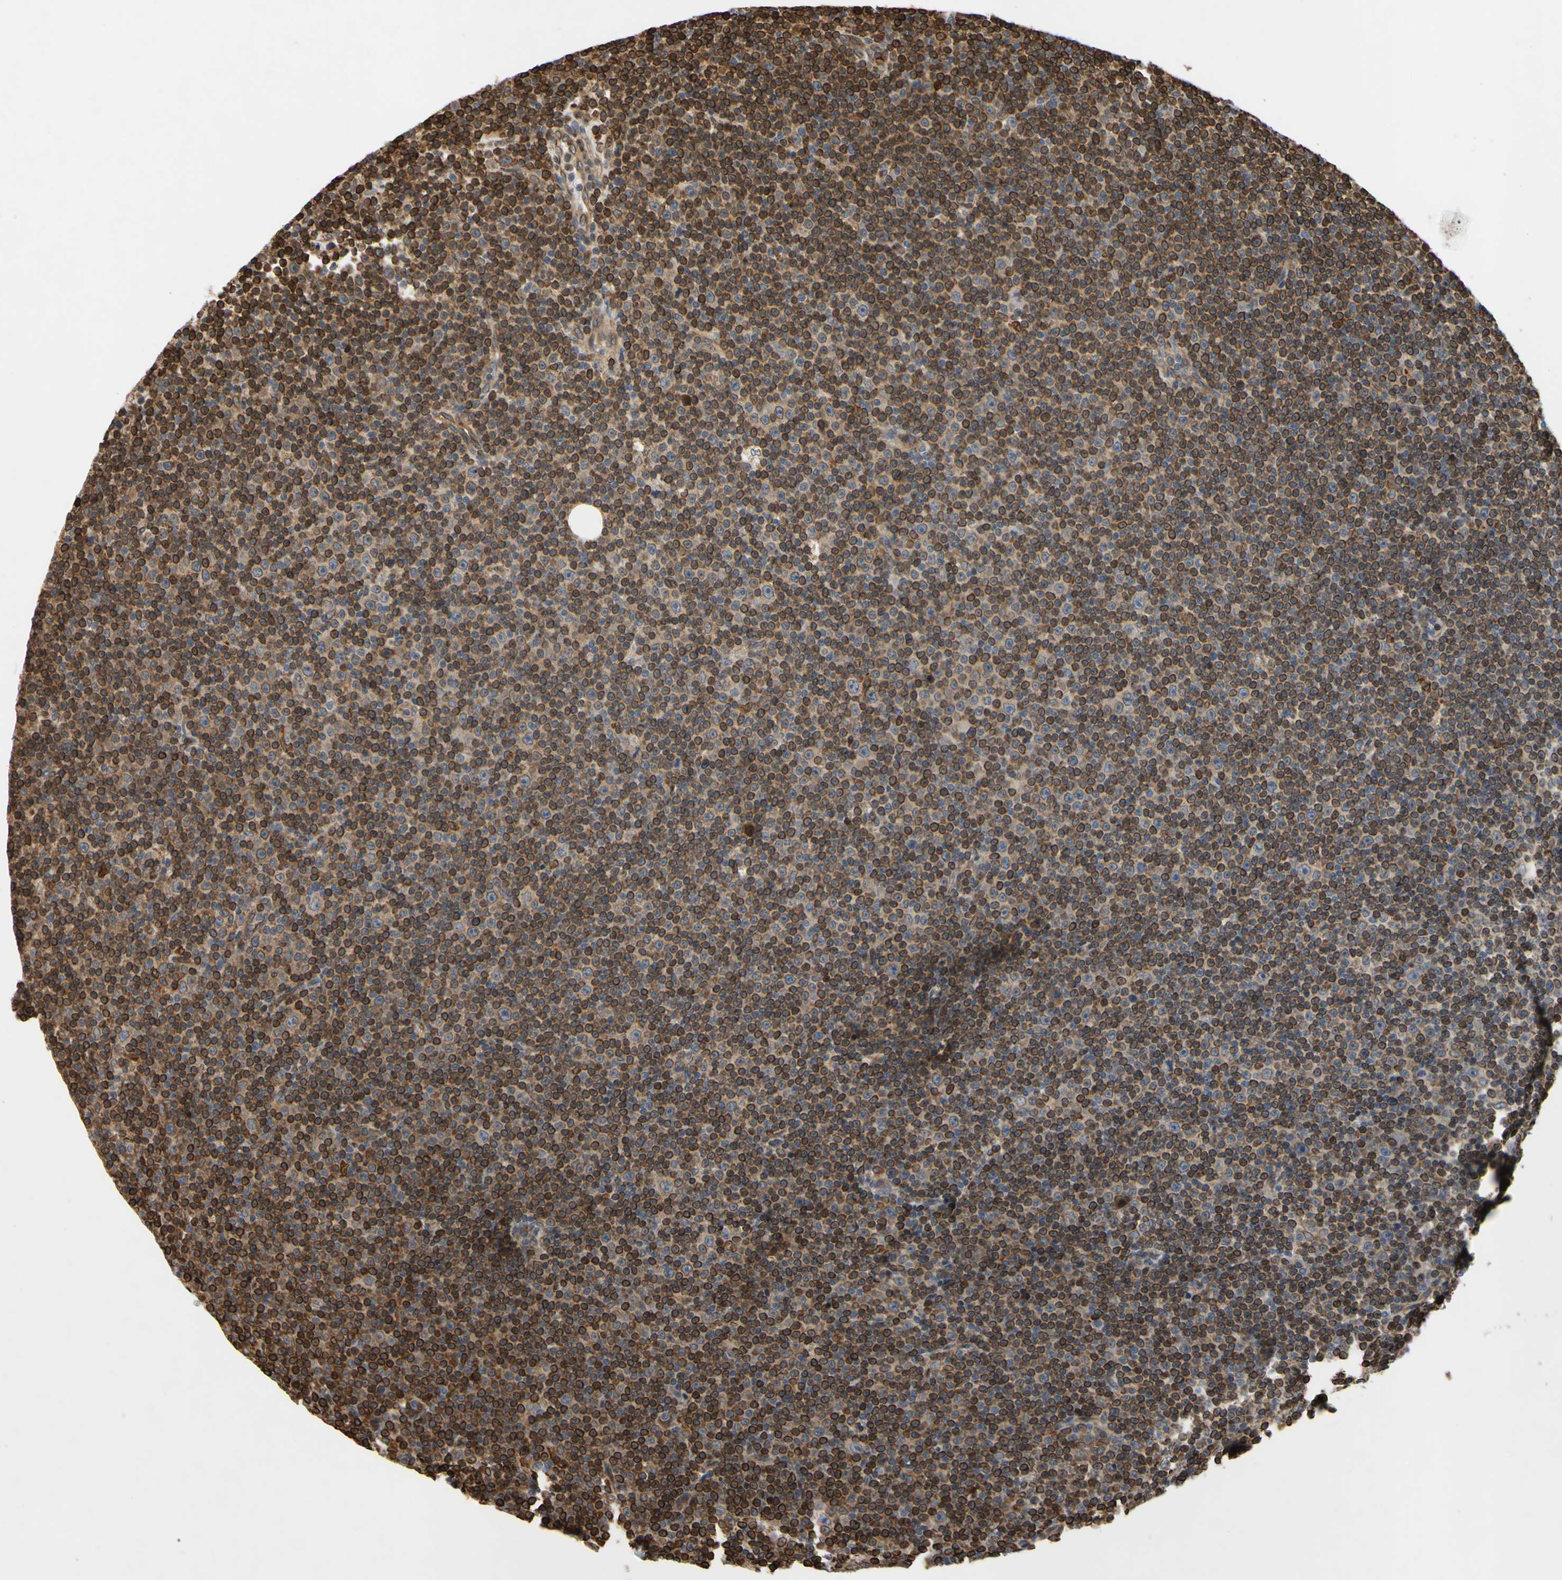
{"staining": {"intensity": "strong", "quantity": "25%-75%", "location": "cytoplasmic/membranous"}, "tissue": "lymphoma", "cell_type": "Tumor cells", "image_type": "cancer", "snomed": [{"axis": "morphology", "description": "Malignant lymphoma, non-Hodgkin's type, Low grade"}, {"axis": "topography", "description": "Lymph node"}], "caption": "Malignant lymphoma, non-Hodgkin's type (low-grade) stained with DAB (3,3'-diaminobenzidine) IHC shows high levels of strong cytoplasmic/membranous positivity in about 25%-75% of tumor cells.", "gene": "PLXNA2", "patient": {"sex": "female", "age": 67}}